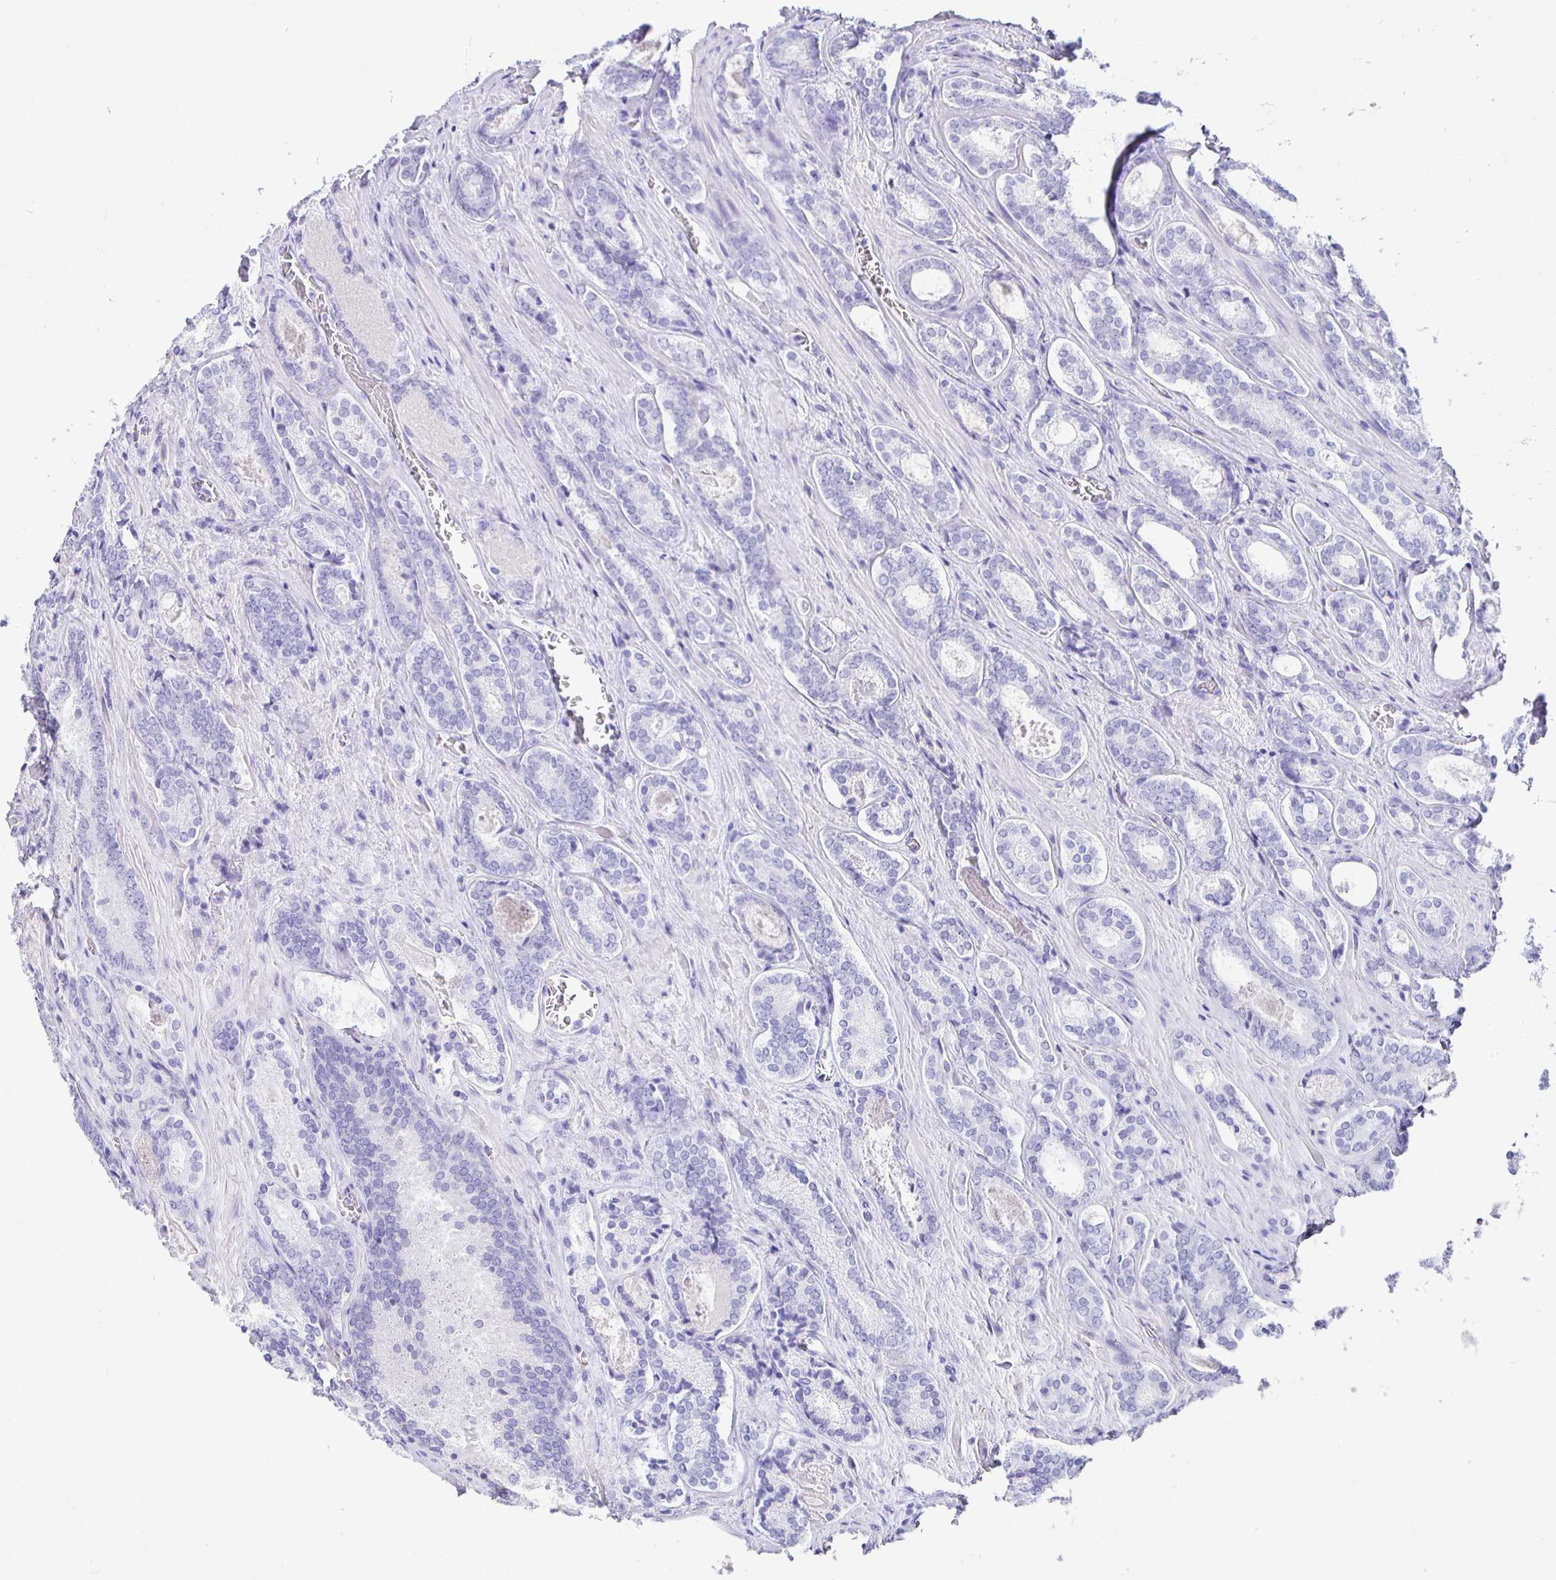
{"staining": {"intensity": "negative", "quantity": "none", "location": "none"}, "tissue": "prostate cancer", "cell_type": "Tumor cells", "image_type": "cancer", "snomed": [{"axis": "morphology", "description": "Adenocarcinoma, Low grade"}, {"axis": "topography", "description": "Prostate"}], "caption": "This histopathology image is of prostate cancer (low-grade adenocarcinoma) stained with immunohistochemistry (IHC) to label a protein in brown with the nuclei are counter-stained blue. There is no positivity in tumor cells.", "gene": "UMOD", "patient": {"sex": "male", "age": 62}}